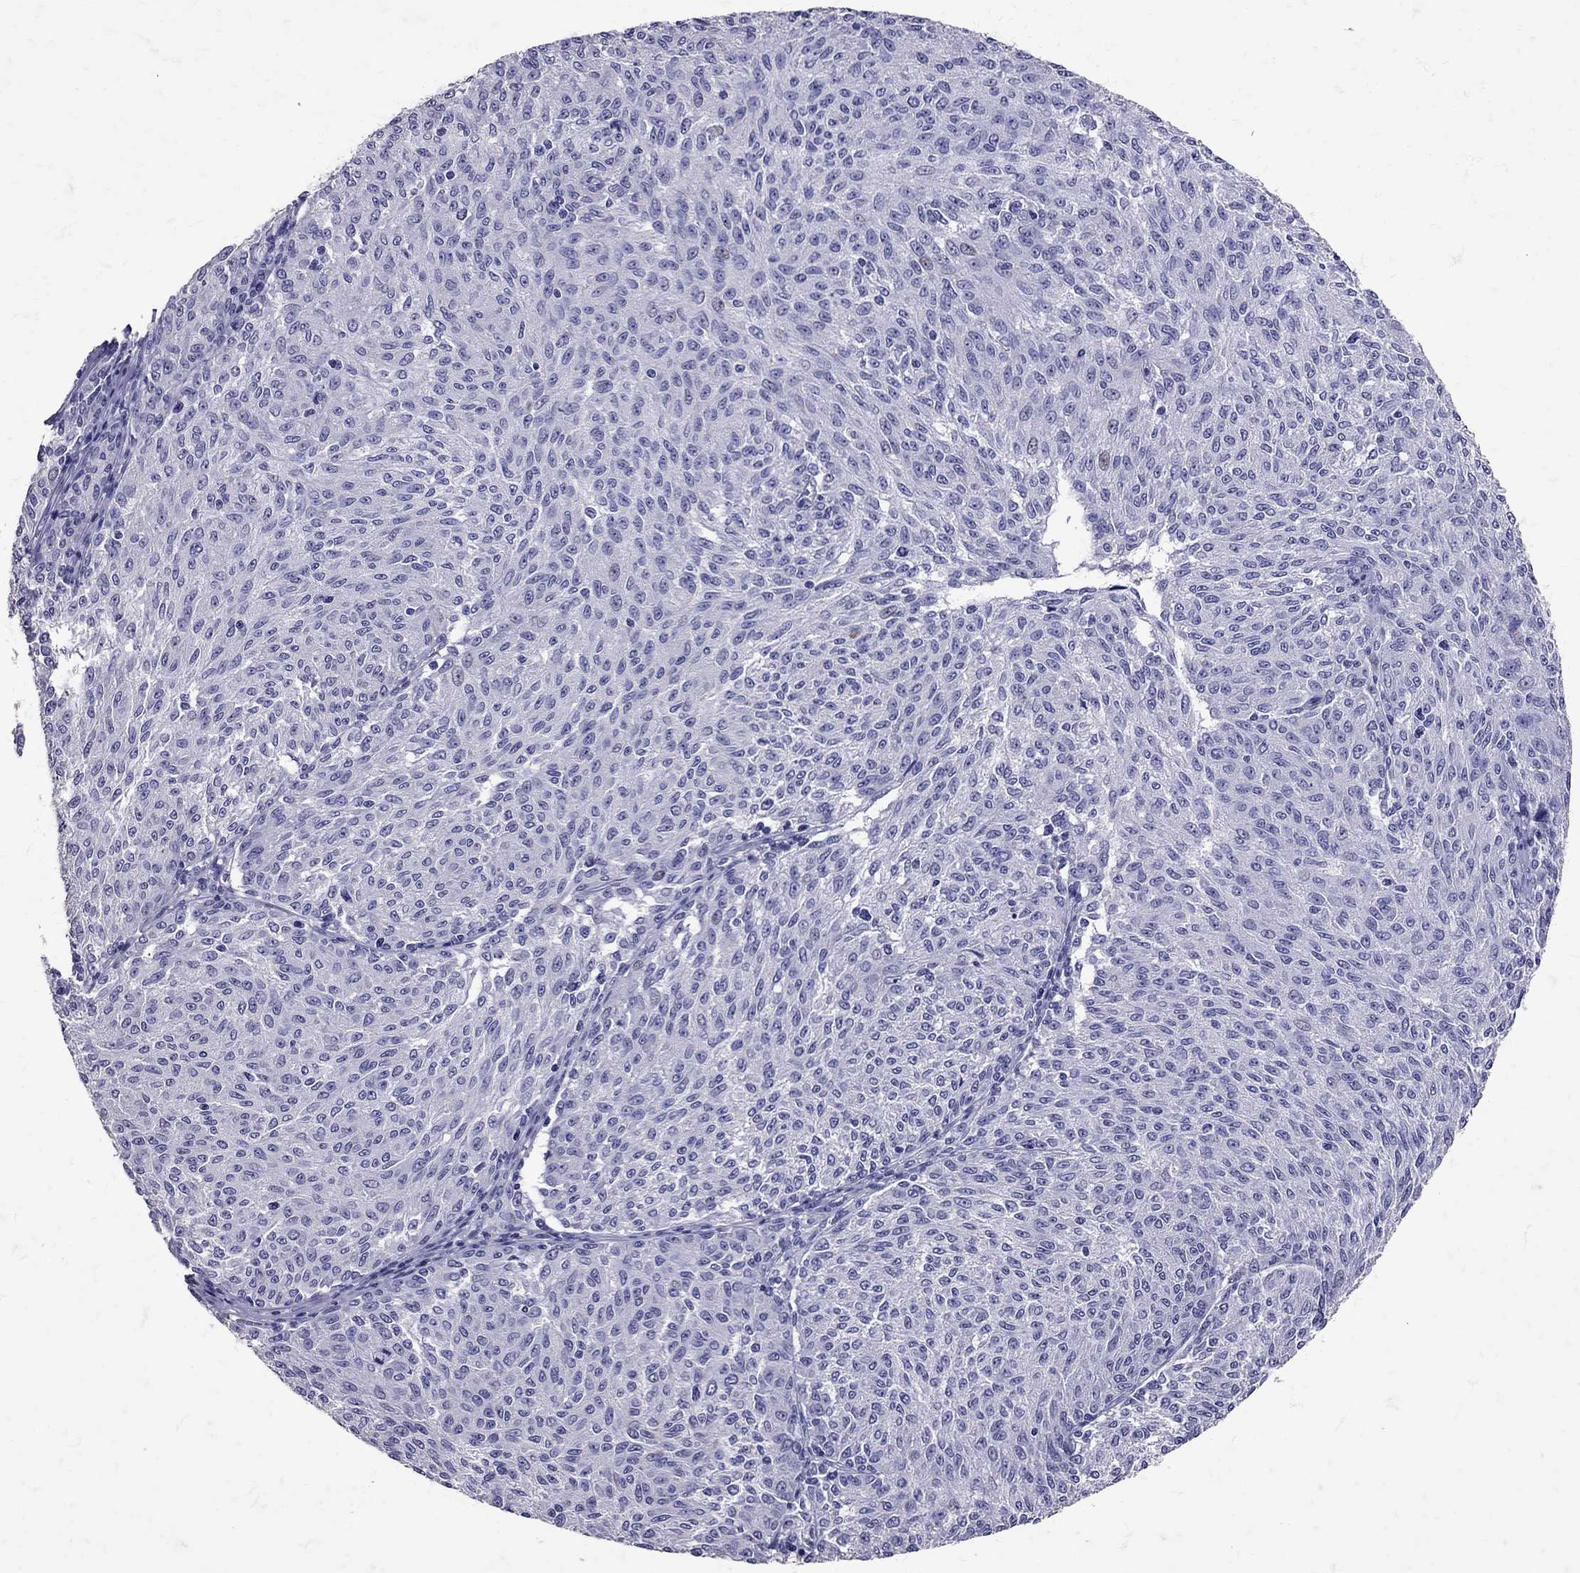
{"staining": {"intensity": "negative", "quantity": "none", "location": "none"}, "tissue": "melanoma", "cell_type": "Tumor cells", "image_type": "cancer", "snomed": [{"axis": "morphology", "description": "Malignant melanoma, NOS"}, {"axis": "topography", "description": "Skin"}], "caption": "A histopathology image of human malignant melanoma is negative for staining in tumor cells.", "gene": "SST", "patient": {"sex": "female", "age": 72}}